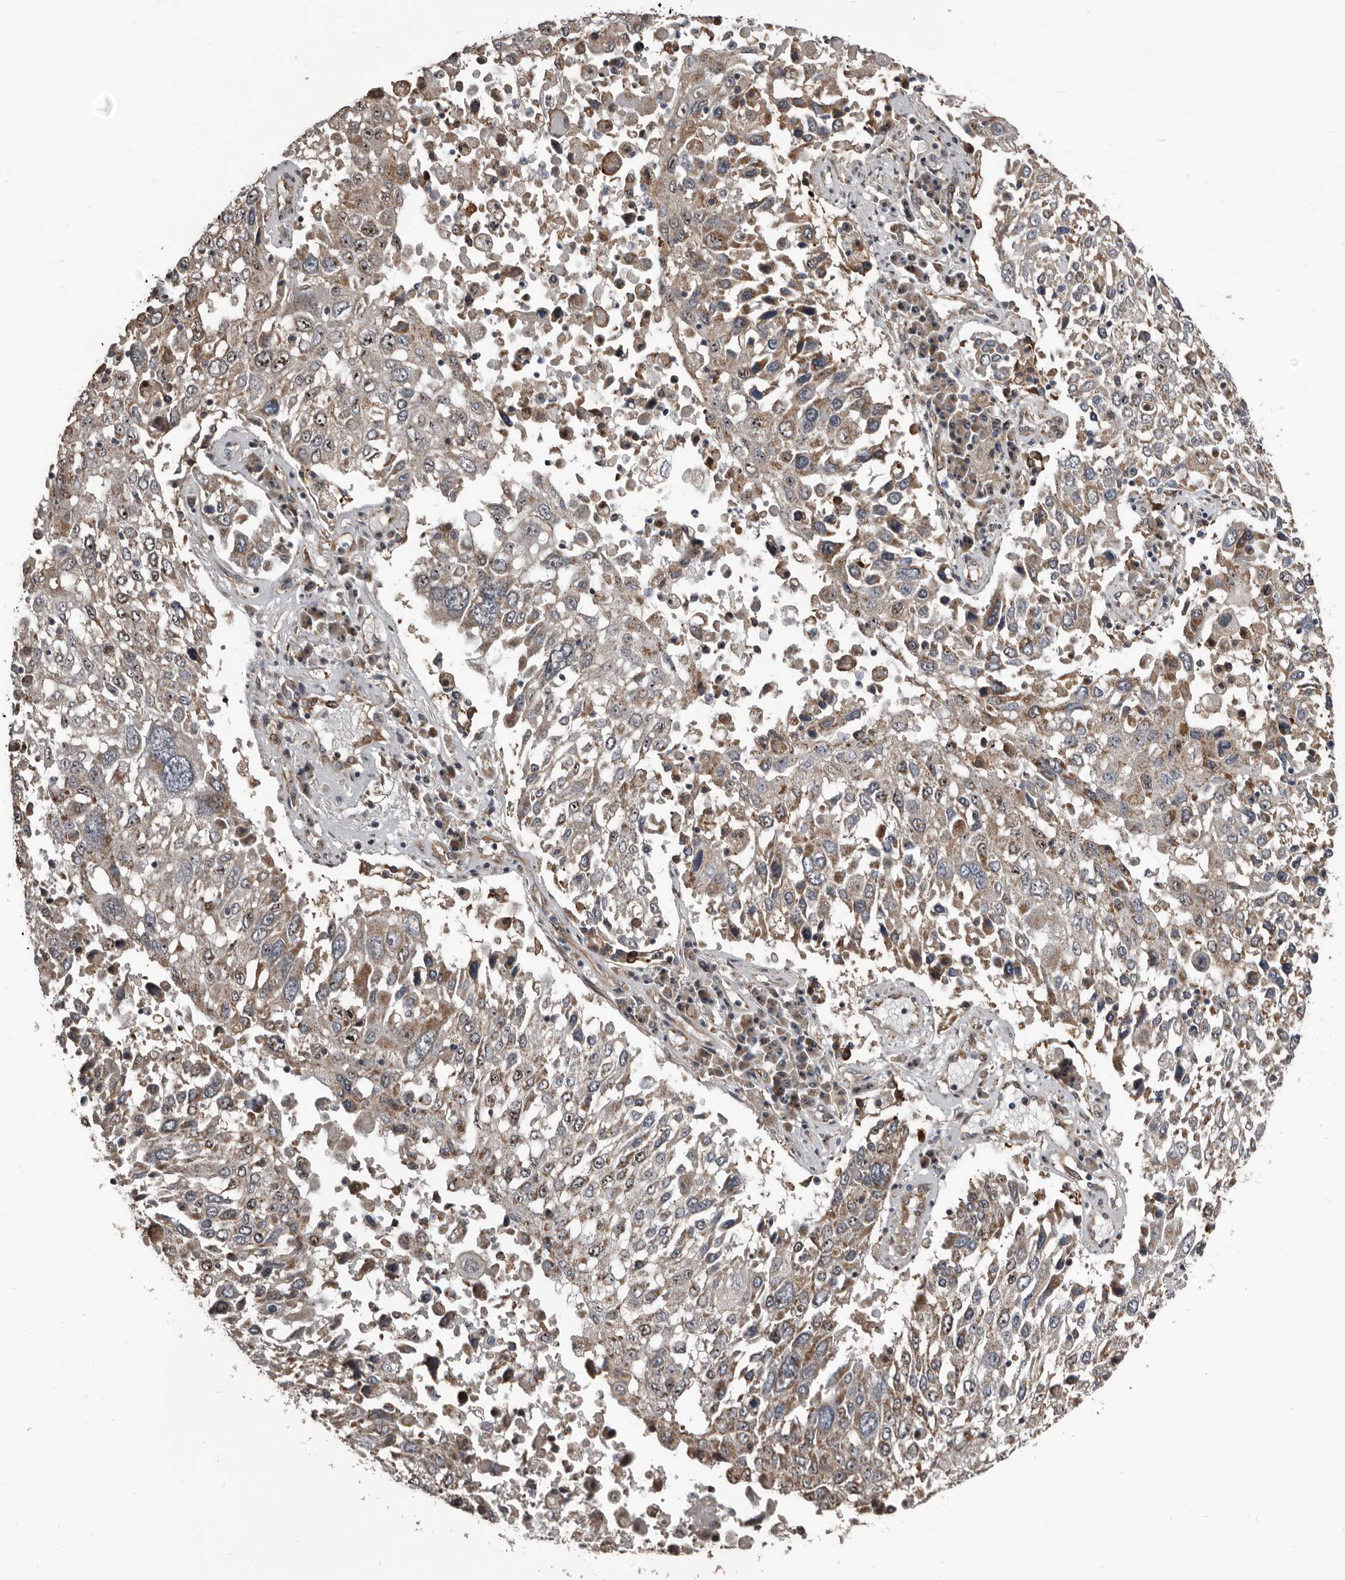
{"staining": {"intensity": "weak", "quantity": ">75%", "location": "cytoplasmic/membranous"}, "tissue": "lung cancer", "cell_type": "Tumor cells", "image_type": "cancer", "snomed": [{"axis": "morphology", "description": "Squamous cell carcinoma, NOS"}, {"axis": "topography", "description": "Lung"}], "caption": "This image shows immunohistochemistry (IHC) staining of human squamous cell carcinoma (lung), with low weak cytoplasmic/membranous expression in approximately >75% of tumor cells.", "gene": "DHPS", "patient": {"sex": "male", "age": 65}}